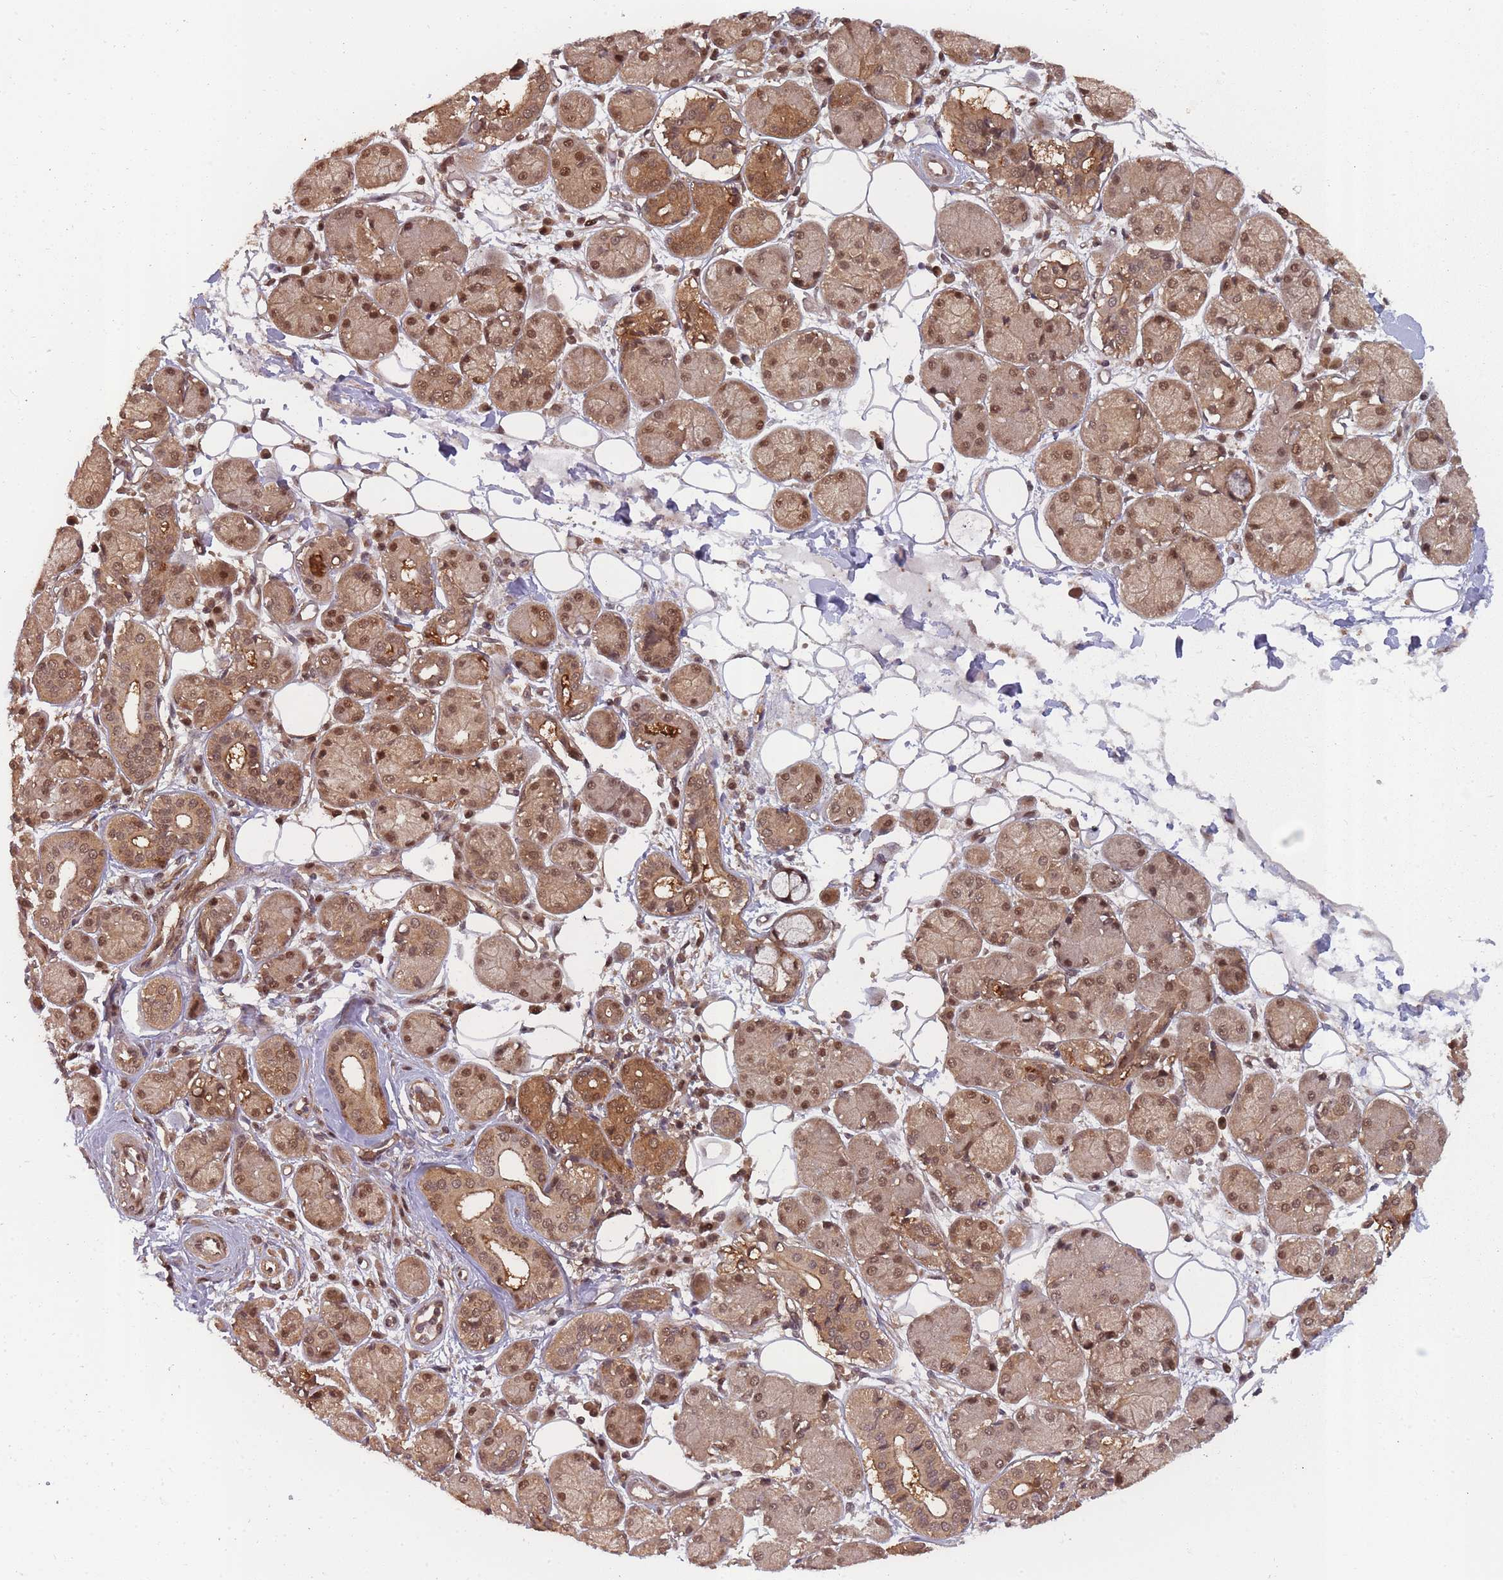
{"staining": {"intensity": "moderate", "quantity": ">75%", "location": "cytoplasmic/membranous,nuclear"}, "tissue": "salivary gland", "cell_type": "Glandular cells", "image_type": "normal", "snomed": [{"axis": "morphology", "description": "Squamous cell carcinoma, NOS"}, {"axis": "topography", "description": "Skin"}, {"axis": "topography", "description": "Head-Neck"}], "caption": "An immunohistochemistry image of normal tissue is shown. Protein staining in brown highlights moderate cytoplasmic/membranous,nuclear positivity in salivary gland within glandular cells.", "gene": "PPP6R3", "patient": {"sex": "male", "age": 80}}